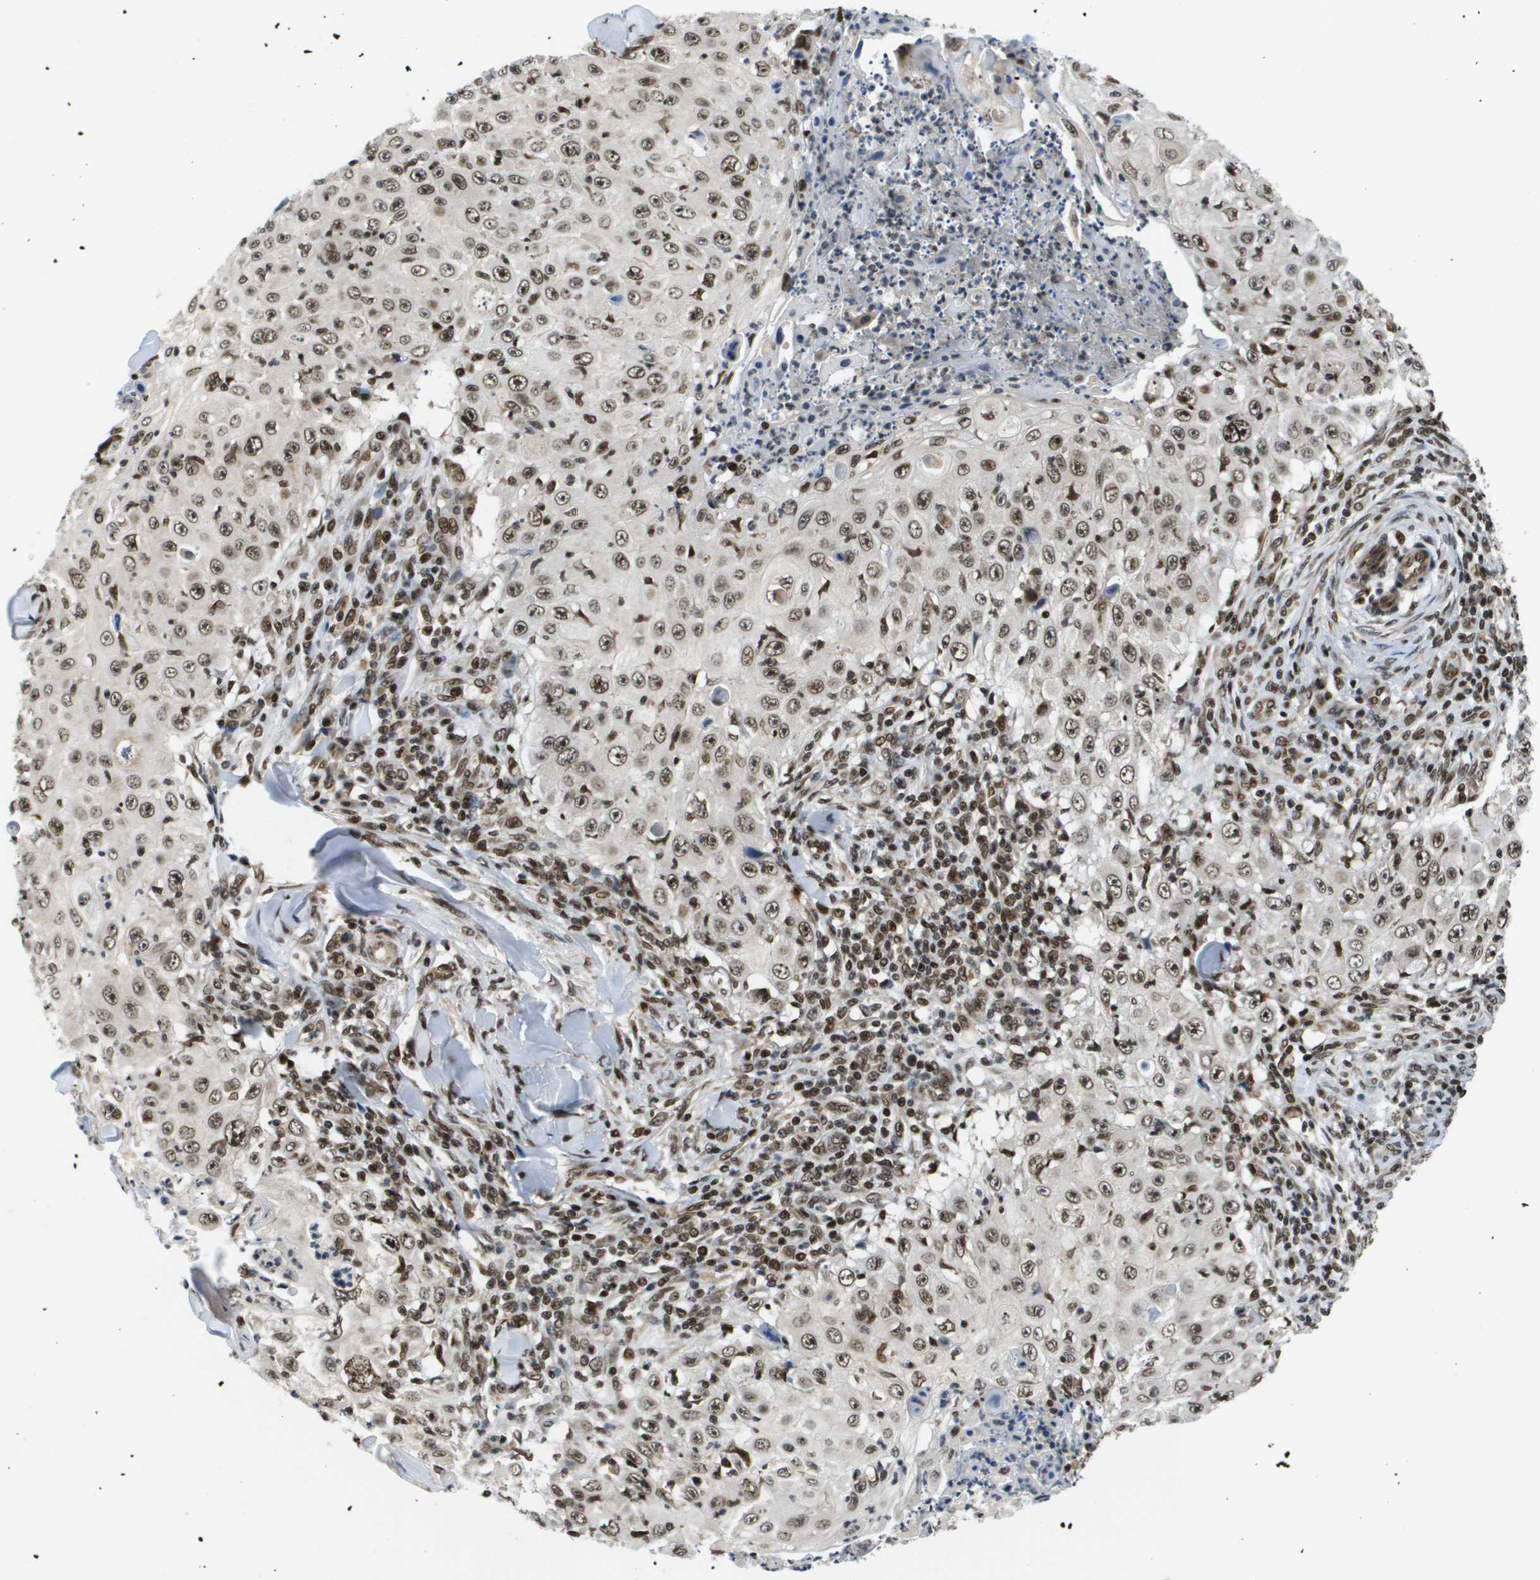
{"staining": {"intensity": "moderate", "quantity": ">75%", "location": "nuclear"}, "tissue": "skin cancer", "cell_type": "Tumor cells", "image_type": "cancer", "snomed": [{"axis": "morphology", "description": "Squamous cell carcinoma, NOS"}, {"axis": "topography", "description": "Skin"}], "caption": "This micrograph shows immunohistochemistry staining of human skin cancer, with medium moderate nuclear positivity in about >75% of tumor cells.", "gene": "RECQL4", "patient": {"sex": "male", "age": 86}}